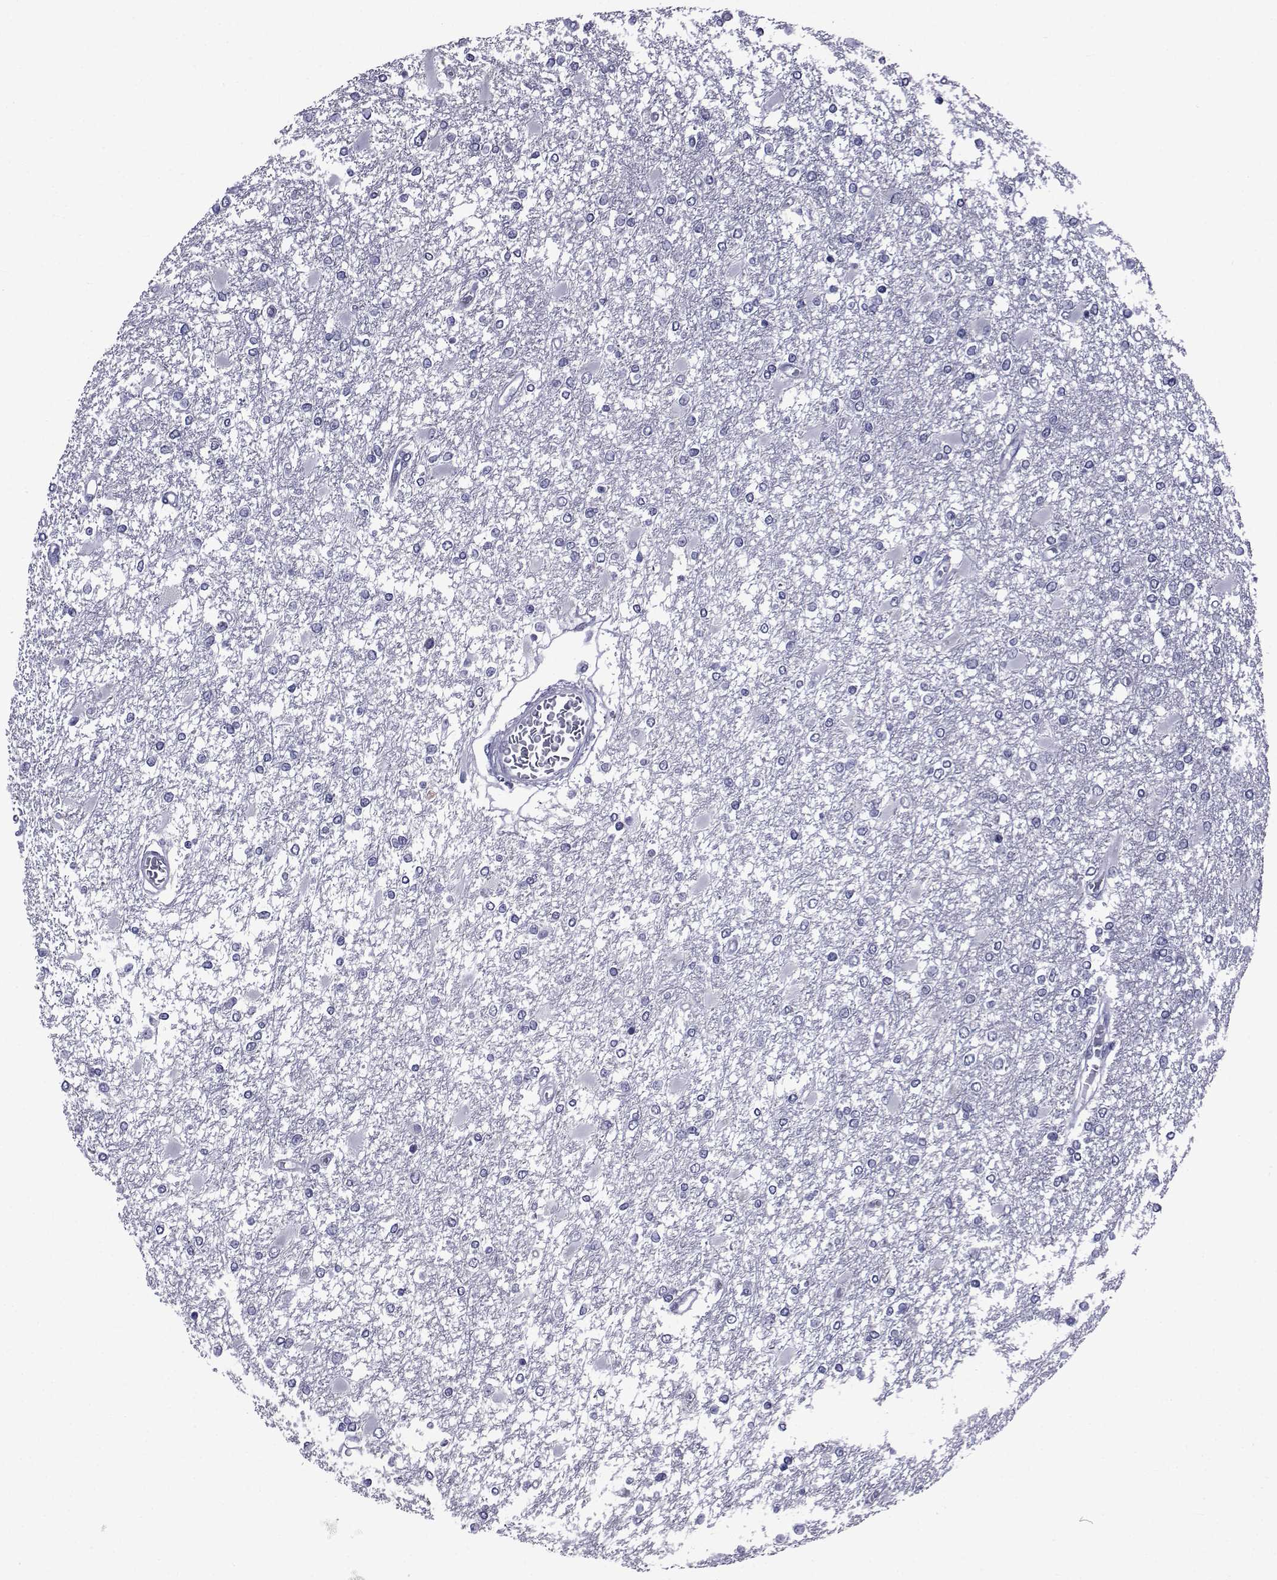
{"staining": {"intensity": "negative", "quantity": "none", "location": "none"}, "tissue": "glioma", "cell_type": "Tumor cells", "image_type": "cancer", "snomed": [{"axis": "morphology", "description": "Glioma, malignant, High grade"}, {"axis": "topography", "description": "Cerebral cortex"}], "caption": "Glioma was stained to show a protein in brown. There is no significant positivity in tumor cells. (IHC, brightfield microscopy, high magnification).", "gene": "SEMA5B", "patient": {"sex": "male", "age": 79}}